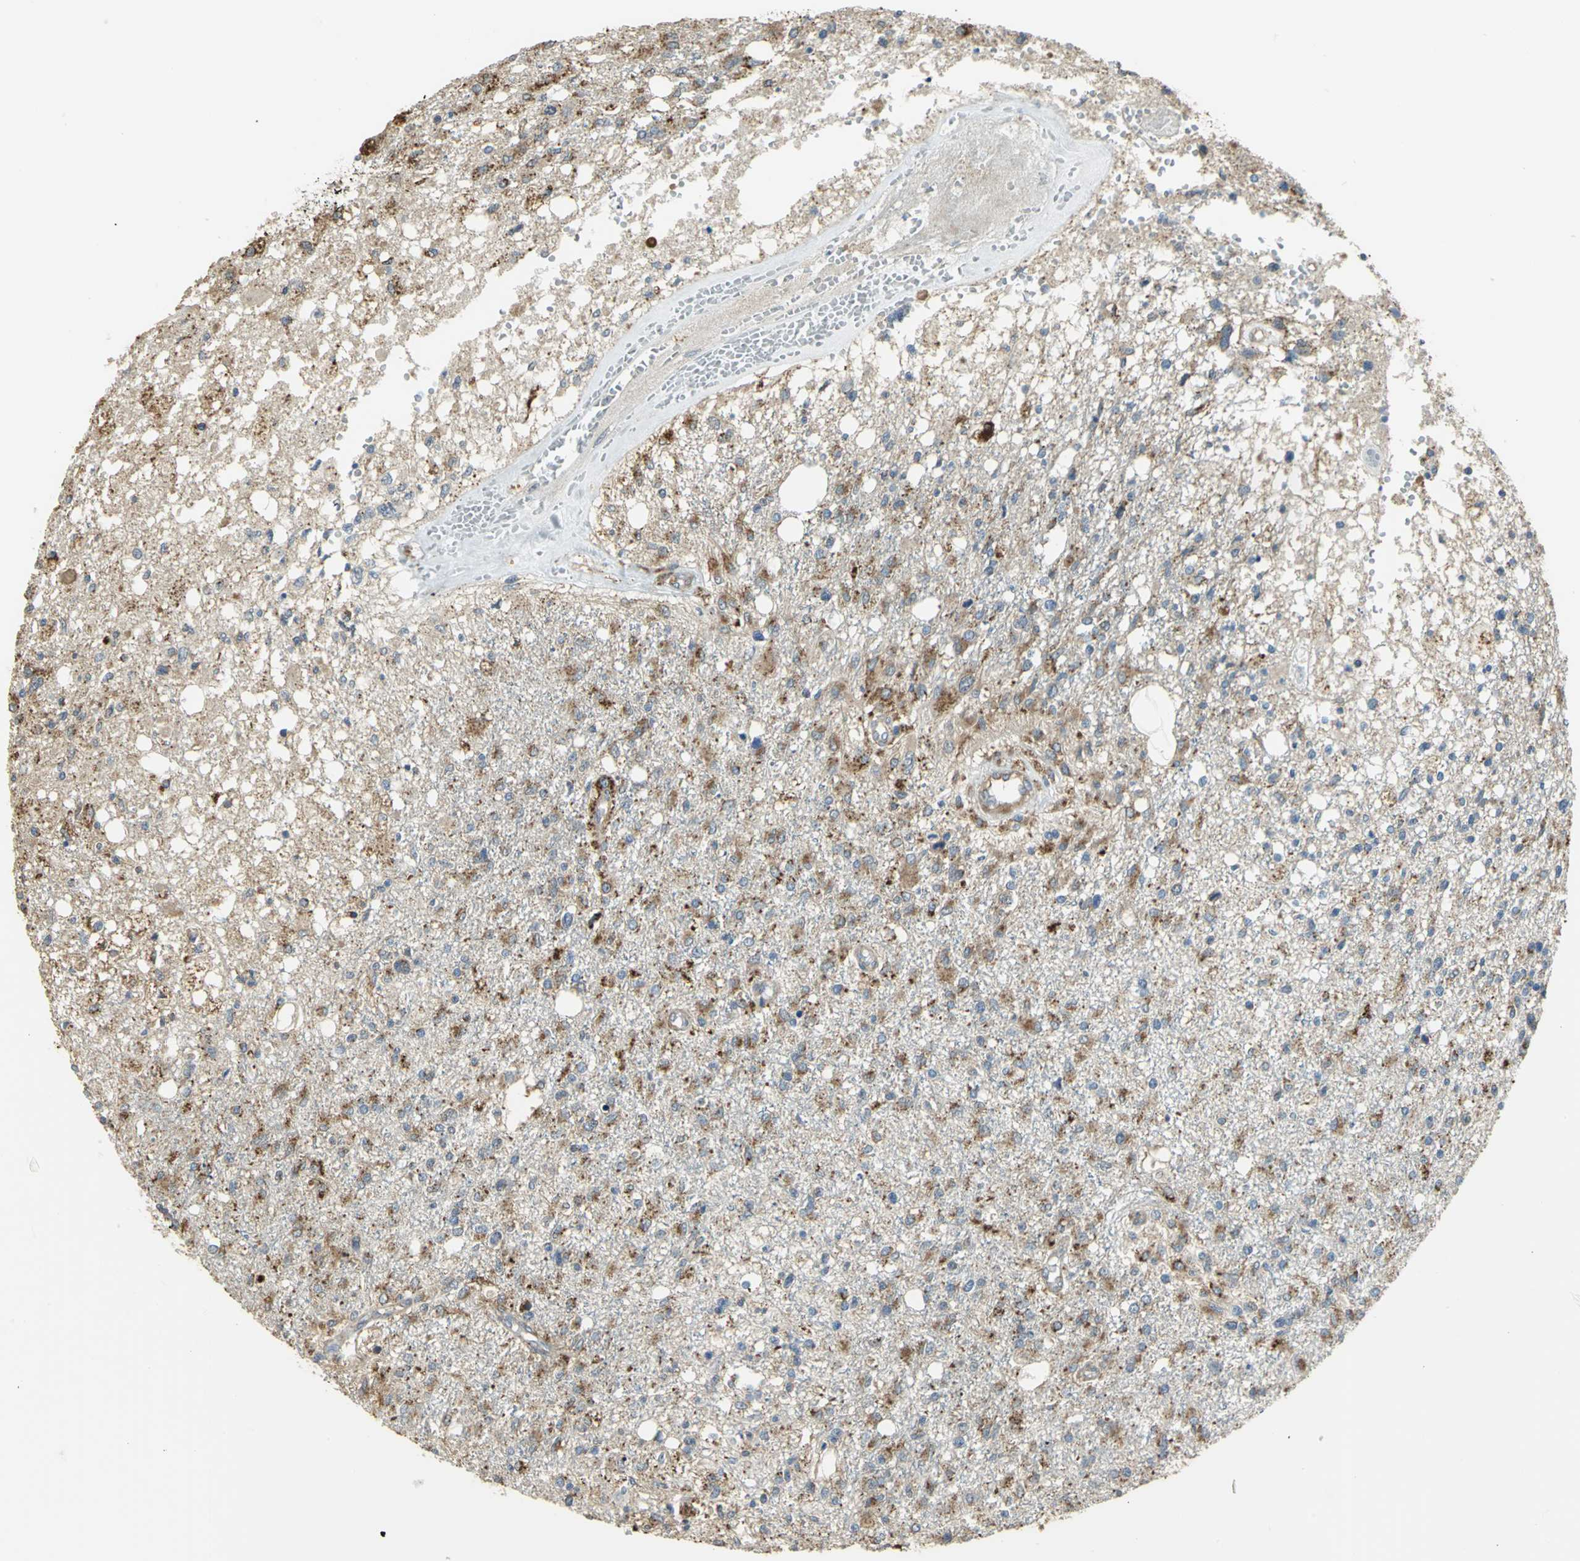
{"staining": {"intensity": "weak", "quantity": "25%-75%", "location": "cytoplasmic/membranous"}, "tissue": "glioma", "cell_type": "Tumor cells", "image_type": "cancer", "snomed": [{"axis": "morphology", "description": "Glioma, malignant, High grade"}, {"axis": "topography", "description": "Cerebral cortex"}], "caption": "Brown immunohistochemical staining in human malignant high-grade glioma exhibits weak cytoplasmic/membranous expression in about 25%-75% of tumor cells. The staining was performed using DAB (3,3'-diaminobenzidine) to visualize the protein expression in brown, while the nuclei were stained in blue with hematoxylin (Magnification: 20x).", "gene": "DIAPH2", "patient": {"sex": "male", "age": 76}}